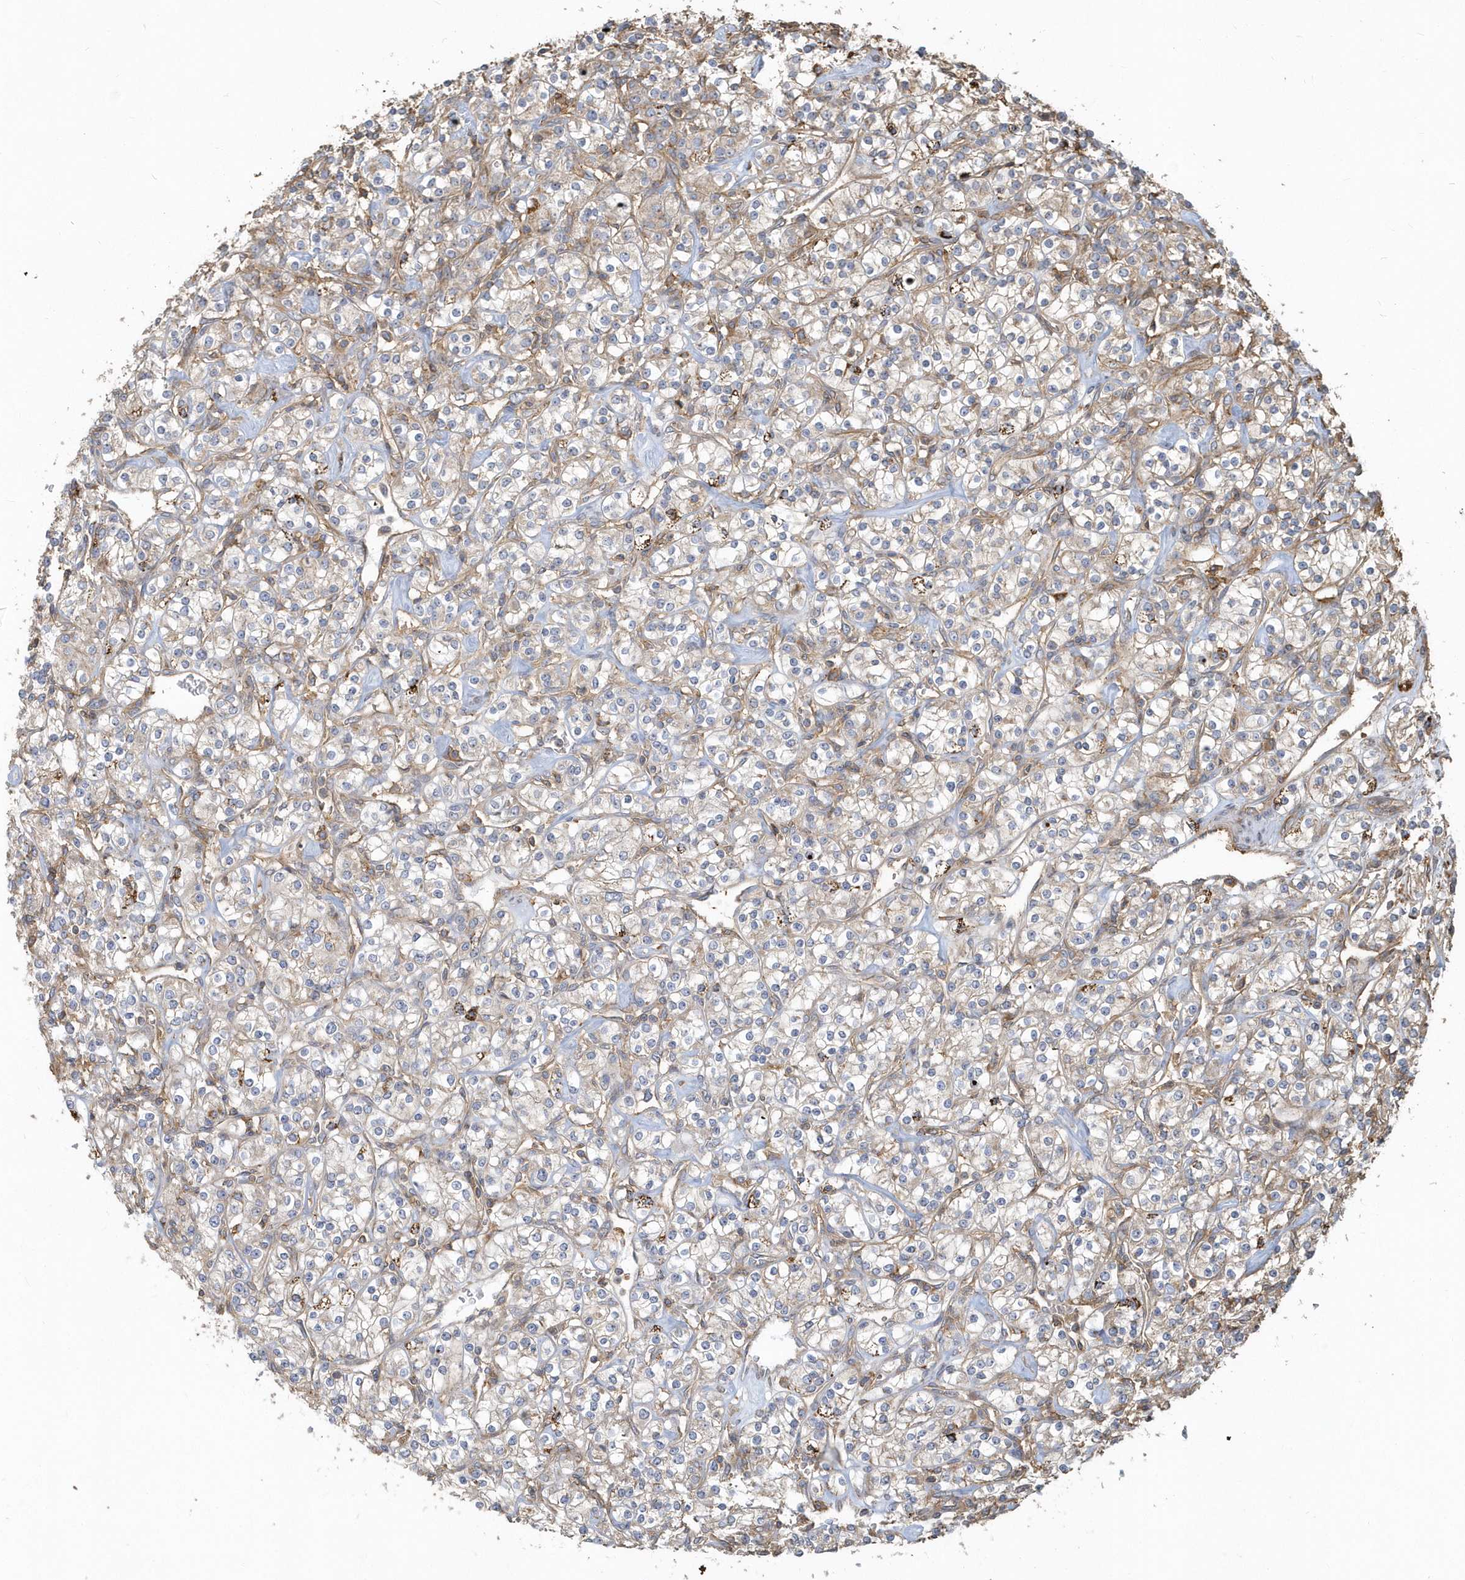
{"staining": {"intensity": "weak", "quantity": "<25%", "location": "cytoplasmic/membranous"}, "tissue": "renal cancer", "cell_type": "Tumor cells", "image_type": "cancer", "snomed": [{"axis": "morphology", "description": "Adenocarcinoma, NOS"}, {"axis": "topography", "description": "Kidney"}], "caption": "This is a image of immunohistochemistry staining of renal cancer (adenocarcinoma), which shows no expression in tumor cells. (DAB immunohistochemistry with hematoxylin counter stain).", "gene": "TRAIP", "patient": {"sex": "male", "age": 77}}